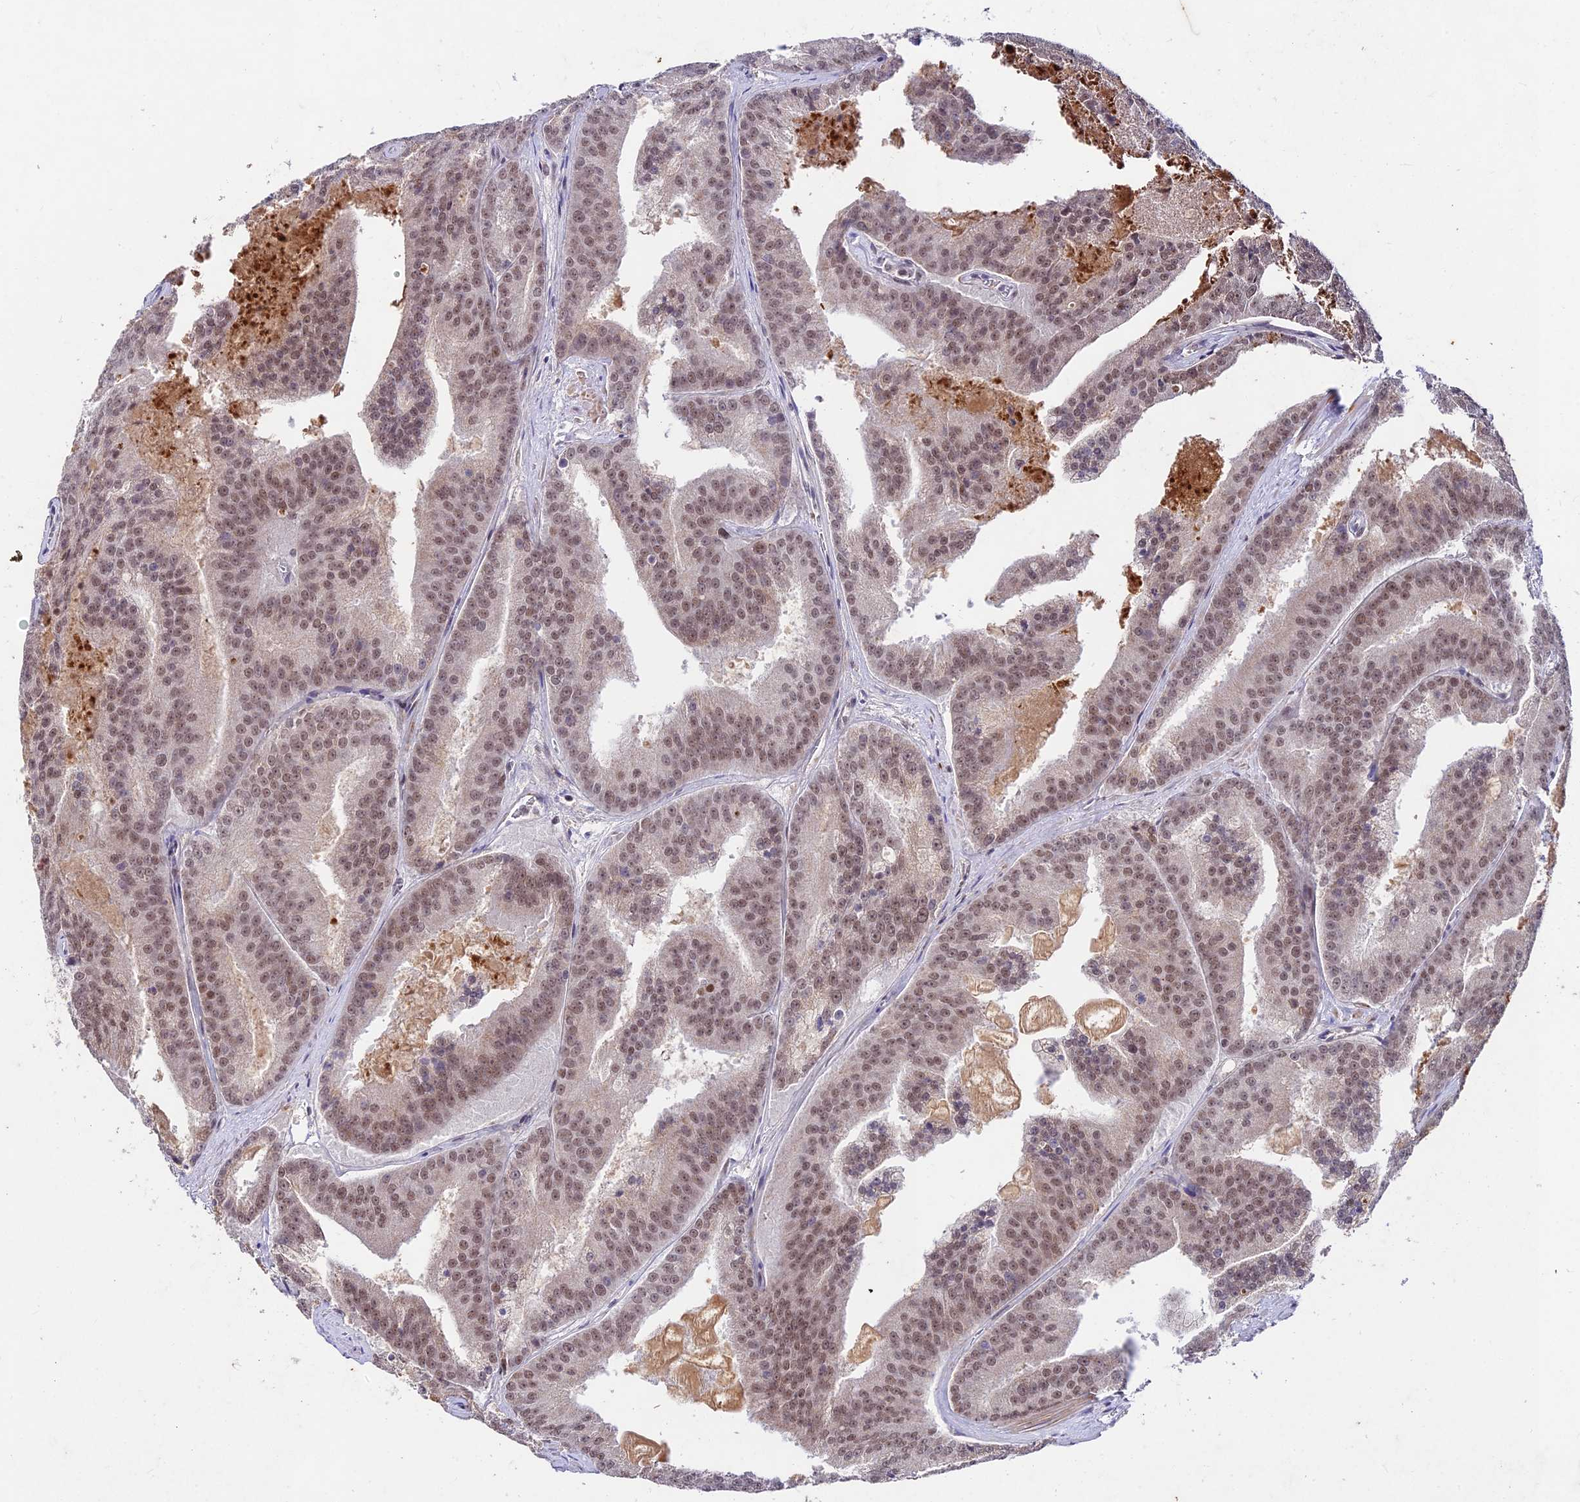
{"staining": {"intensity": "moderate", "quantity": "25%-75%", "location": "nuclear"}, "tissue": "prostate cancer", "cell_type": "Tumor cells", "image_type": "cancer", "snomed": [{"axis": "morphology", "description": "Adenocarcinoma, High grade"}, {"axis": "topography", "description": "Prostate"}], "caption": "IHC (DAB (3,3'-diaminobenzidine)) staining of human prostate high-grade adenocarcinoma shows moderate nuclear protein expression in about 25%-75% of tumor cells. (Stains: DAB in brown, nuclei in blue, Microscopy: brightfield microscopy at high magnification).", "gene": "RAVER1", "patient": {"sex": "male", "age": 61}}